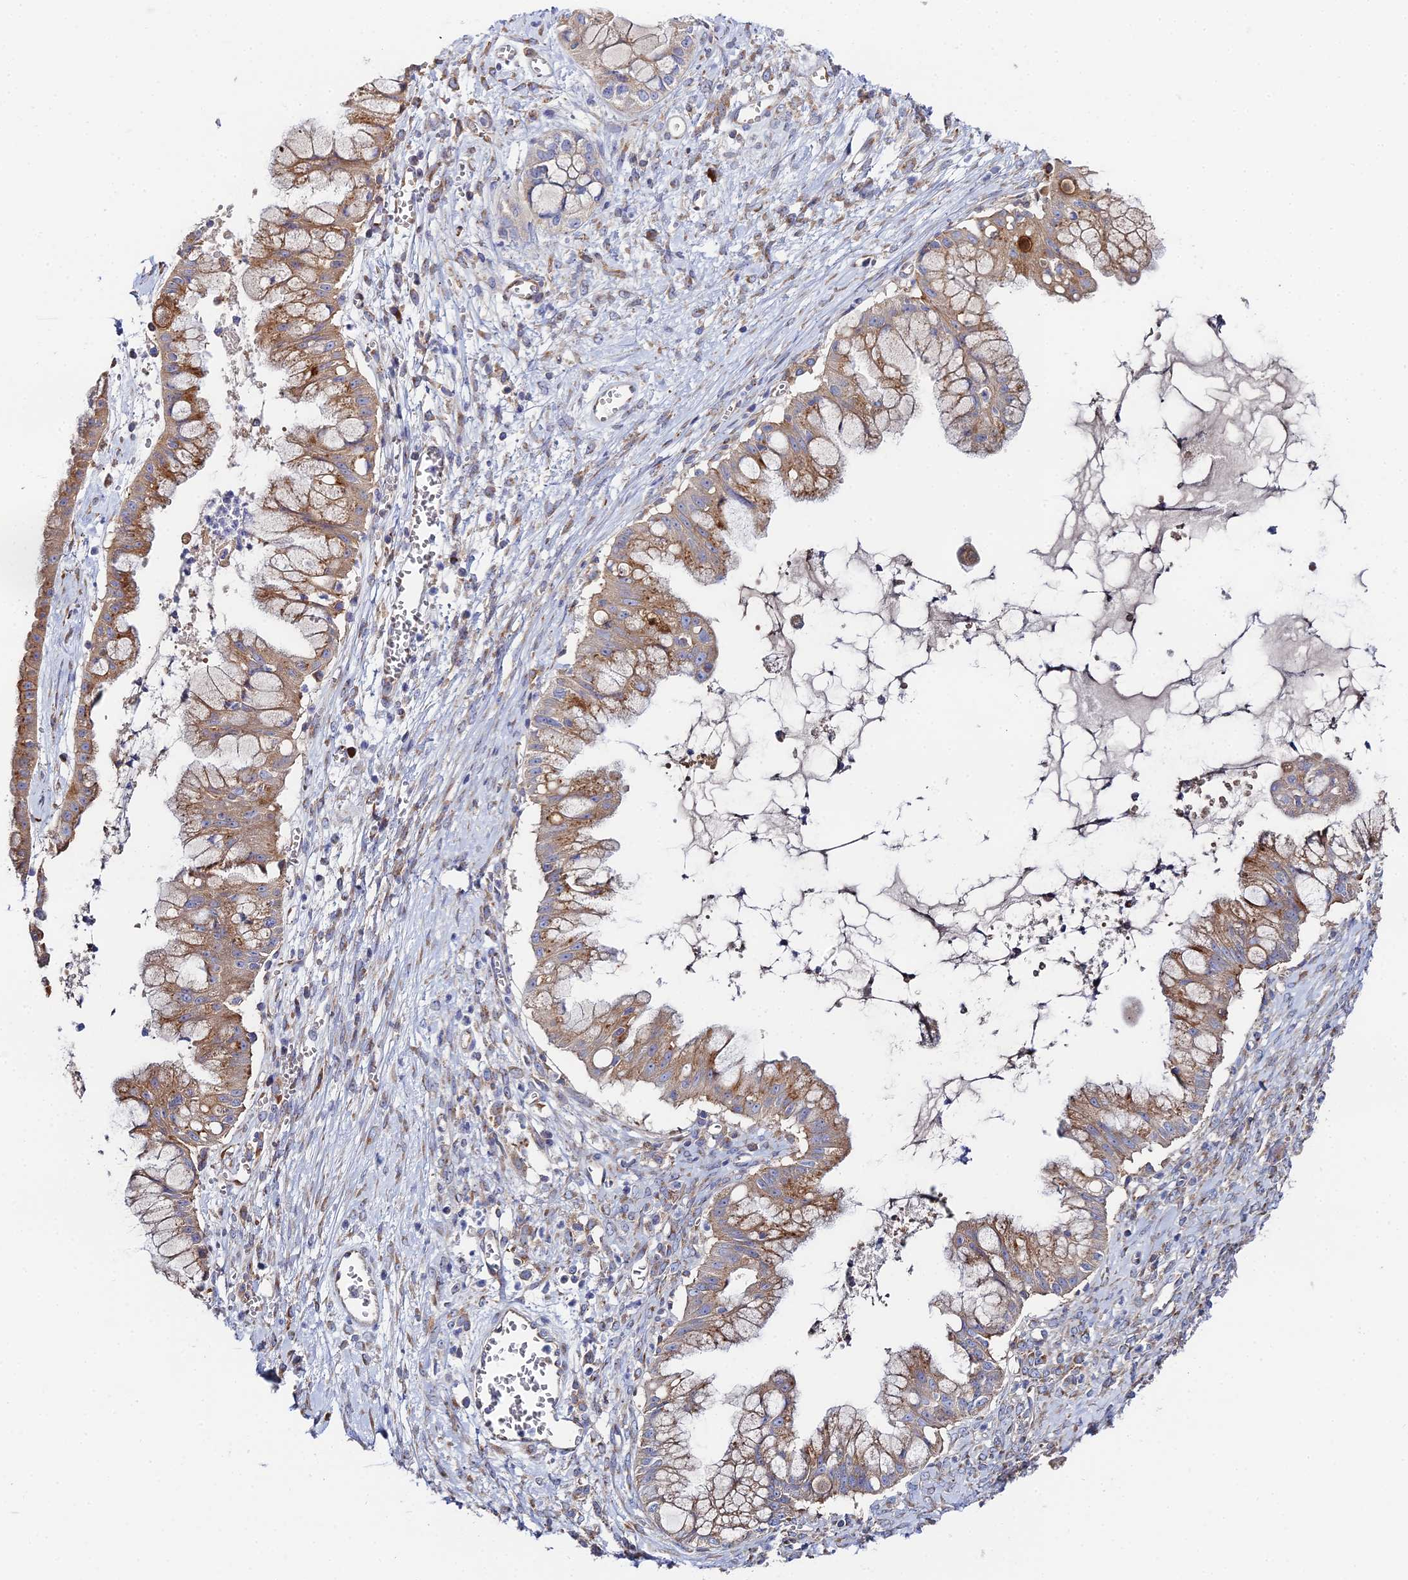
{"staining": {"intensity": "moderate", "quantity": ">75%", "location": "cytoplasmic/membranous"}, "tissue": "ovarian cancer", "cell_type": "Tumor cells", "image_type": "cancer", "snomed": [{"axis": "morphology", "description": "Cystadenocarcinoma, mucinous, NOS"}, {"axis": "topography", "description": "Ovary"}], "caption": "Immunohistochemical staining of ovarian cancer (mucinous cystadenocarcinoma) displays medium levels of moderate cytoplasmic/membranous protein positivity in about >75% of tumor cells.", "gene": "CLCN3", "patient": {"sex": "female", "age": 70}}